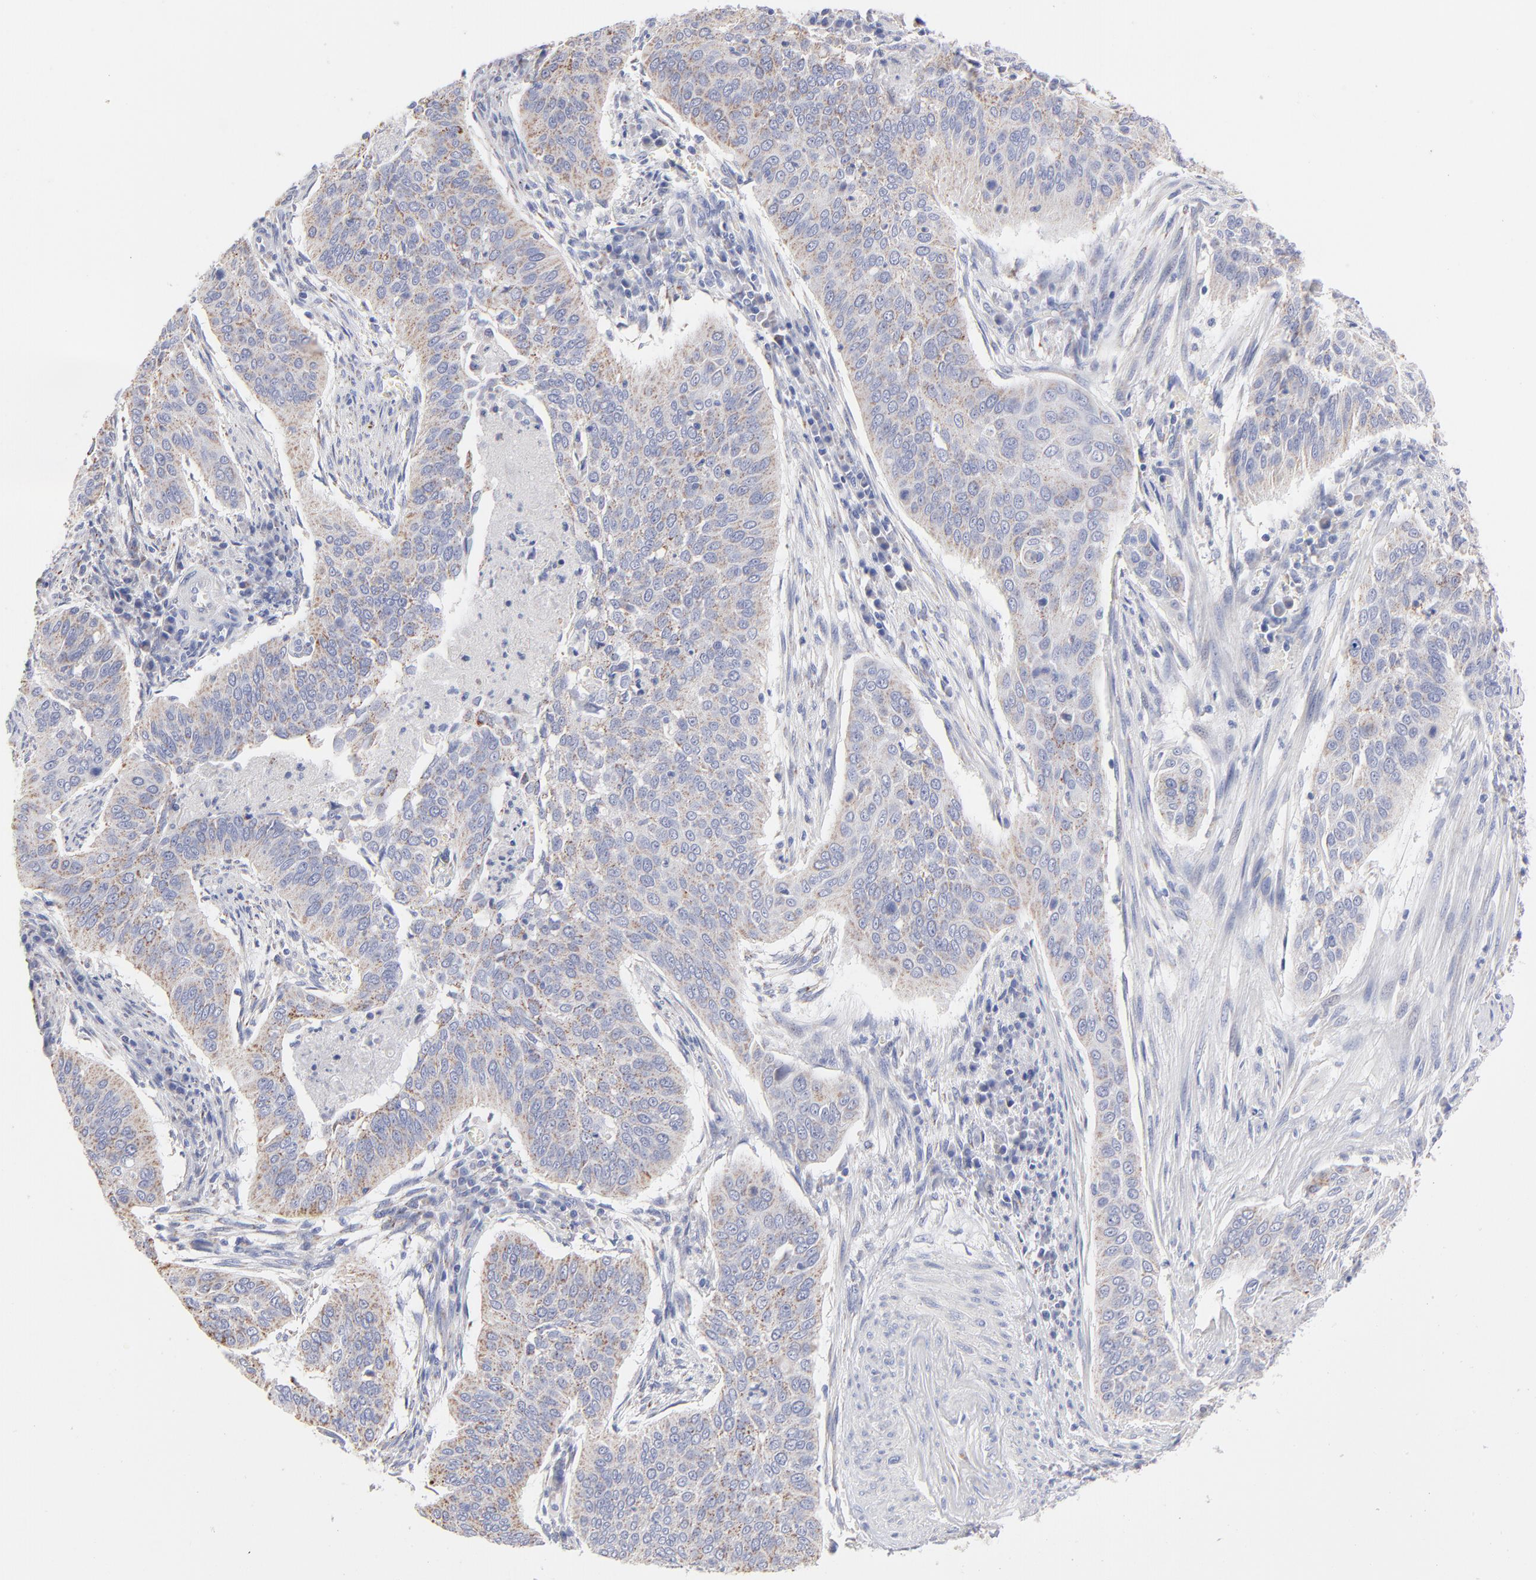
{"staining": {"intensity": "weak", "quantity": ">75%", "location": "cytoplasmic/membranous"}, "tissue": "cervical cancer", "cell_type": "Tumor cells", "image_type": "cancer", "snomed": [{"axis": "morphology", "description": "Squamous cell carcinoma, NOS"}, {"axis": "topography", "description": "Cervix"}], "caption": "Human cervical cancer (squamous cell carcinoma) stained for a protein (brown) demonstrates weak cytoplasmic/membranous positive staining in about >75% of tumor cells.", "gene": "TST", "patient": {"sex": "female", "age": 39}}